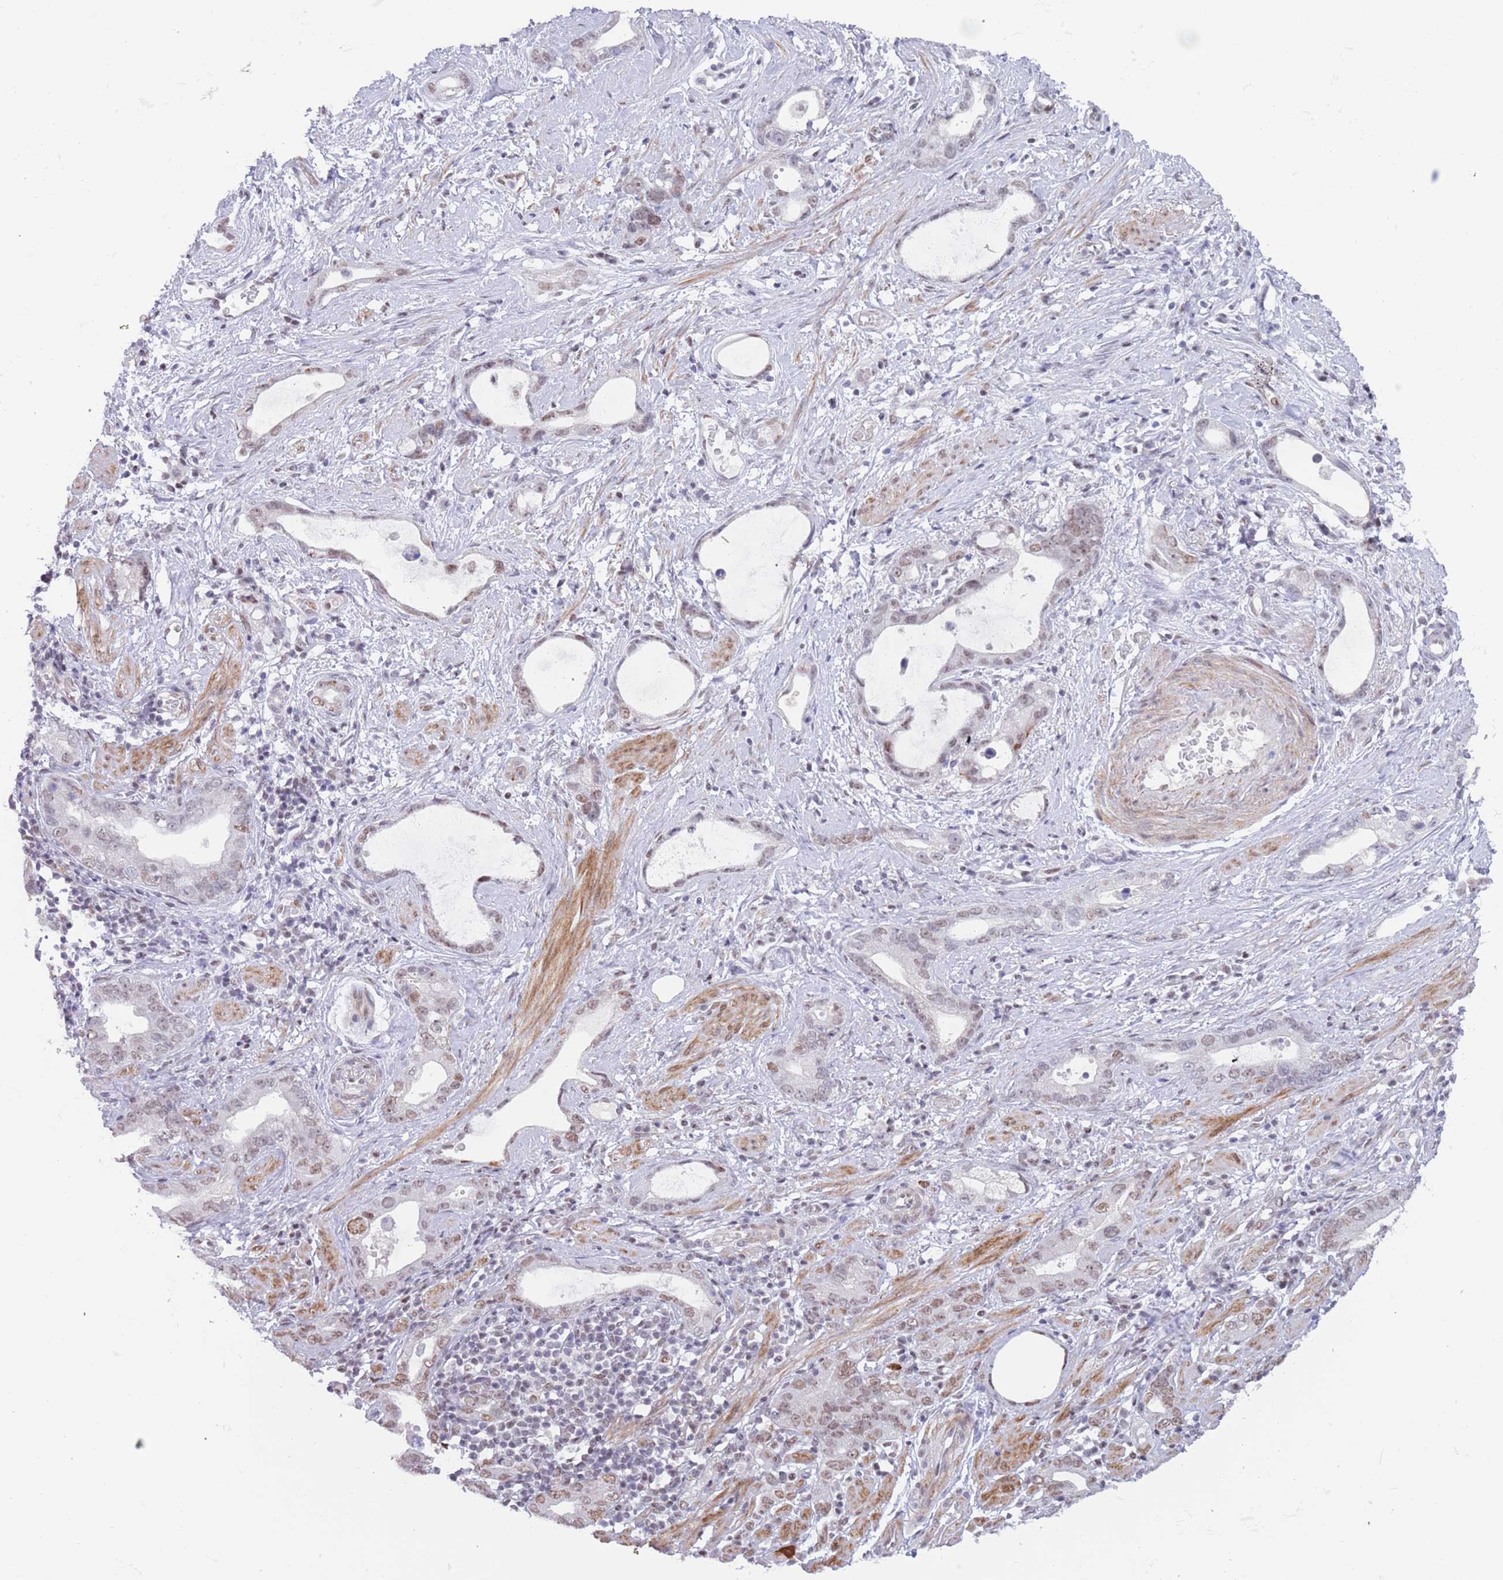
{"staining": {"intensity": "moderate", "quantity": ">75%", "location": "nuclear"}, "tissue": "stomach cancer", "cell_type": "Tumor cells", "image_type": "cancer", "snomed": [{"axis": "morphology", "description": "Adenocarcinoma, NOS"}, {"axis": "topography", "description": "Stomach"}], "caption": "Immunohistochemical staining of stomach adenocarcinoma shows medium levels of moderate nuclear protein staining in approximately >75% of tumor cells.", "gene": "ZNF382", "patient": {"sex": "male", "age": 55}}